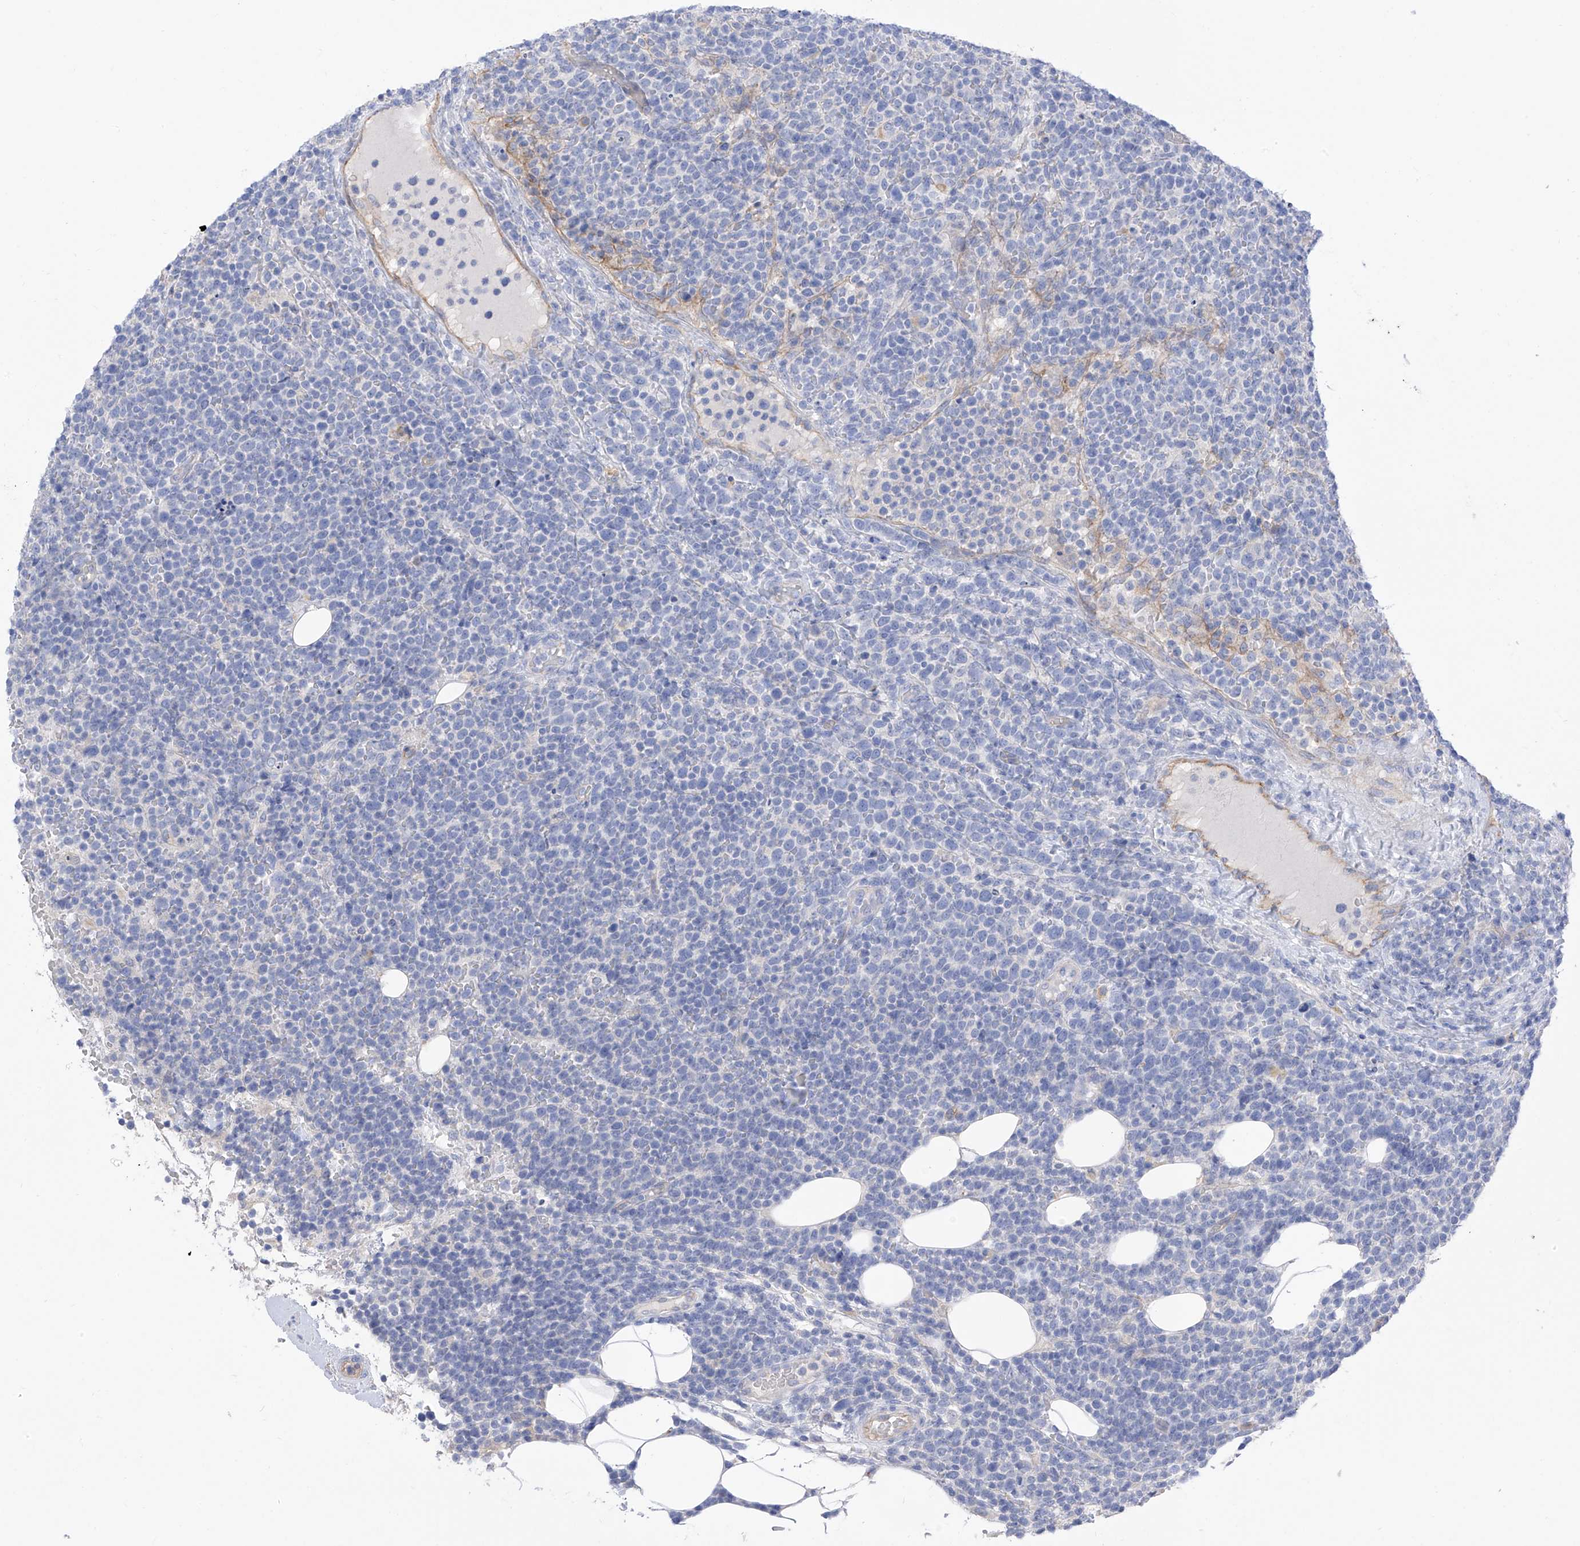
{"staining": {"intensity": "negative", "quantity": "none", "location": "none"}, "tissue": "lymphoma", "cell_type": "Tumor cells", "image_type": "cancer", "snomed": [{"axis": "morphology", "description": "Malignant lymphoma, non-Hodgkin's type, High grade"}, {"axis": "topography", "description": "Lymph node"}], "caption": "DAB (3,3'-diaminobenzidine) immunohistochemical staining of lymphoma reveals no significant positivity in tumor cells. The staining was performed using DAB (3,3'-diaminobenzidine) to visualize the protein expression in brown, while the nuclei were stained in blue with hematoxylin (Magnification: 20x).", "gene": "ITGA9", "patient": {"sex": "male", "age": 61}}